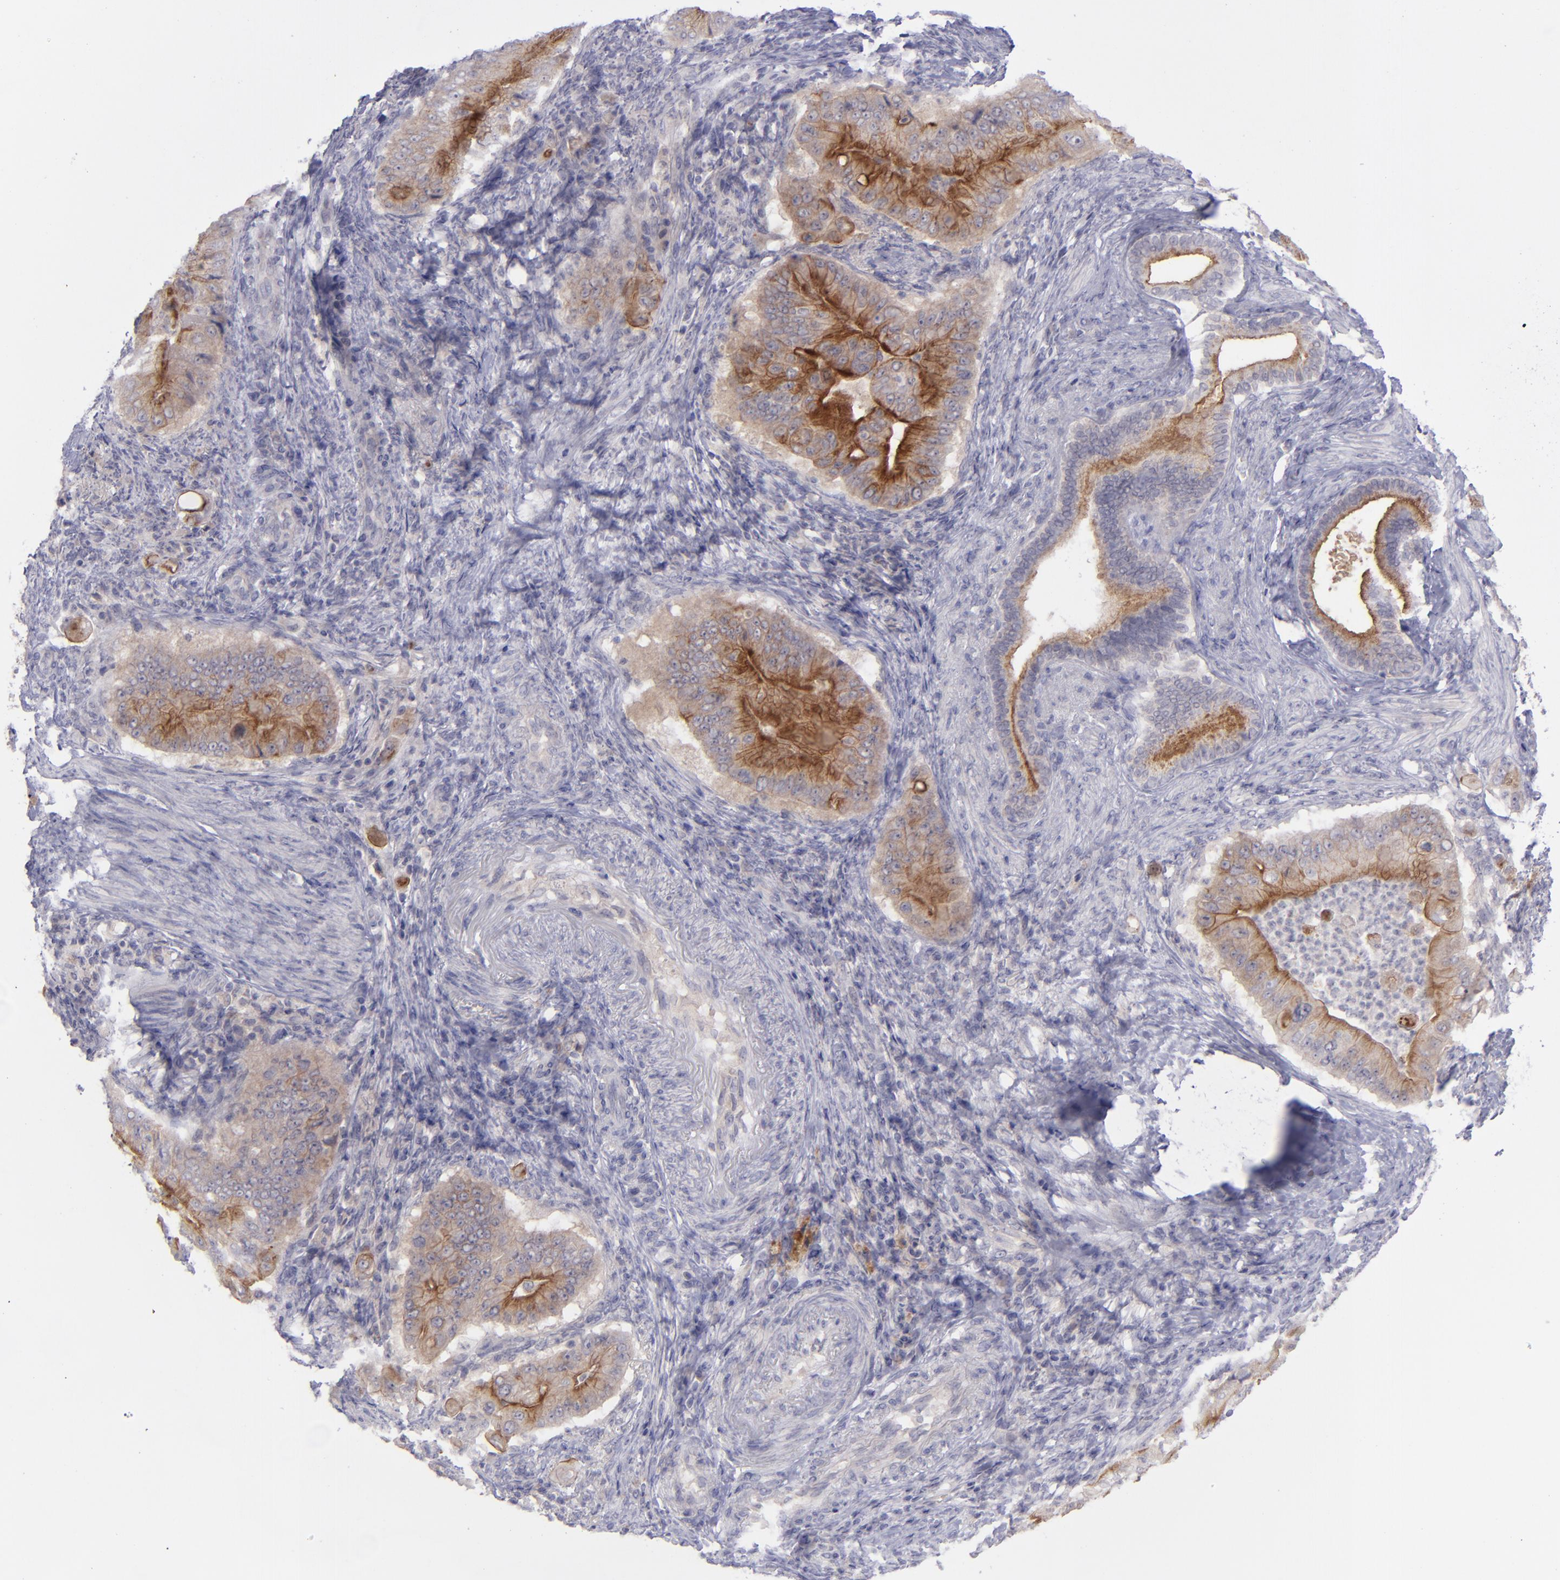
{"staining": {"intensity": "moderate", "quantity": ">75%", "location": "cytoplasmic/membranous"}, "tissue": "pancreatic cancer", "cell_type": "Tumor cells", "image_type": "cancer", "snomed": [{"axis": "morphology", "description": "Adenocarcinoma, NOS"}, {"axis": "topography", "description": "Pancreas"}], "caption": "Immunohistochemical staining of human pancreatic cancer (adenocarcinoma) reveals moderate cytoplasmic/membranous protein positivity in about >75% of tumor cells. The protein of interest is stained brown, and the nuclei are stained in blue (DAB IHC with brightfield microscopy, high magnification).", "gene": "EVPL", "patient": {"sex": "male", "age": 62}}